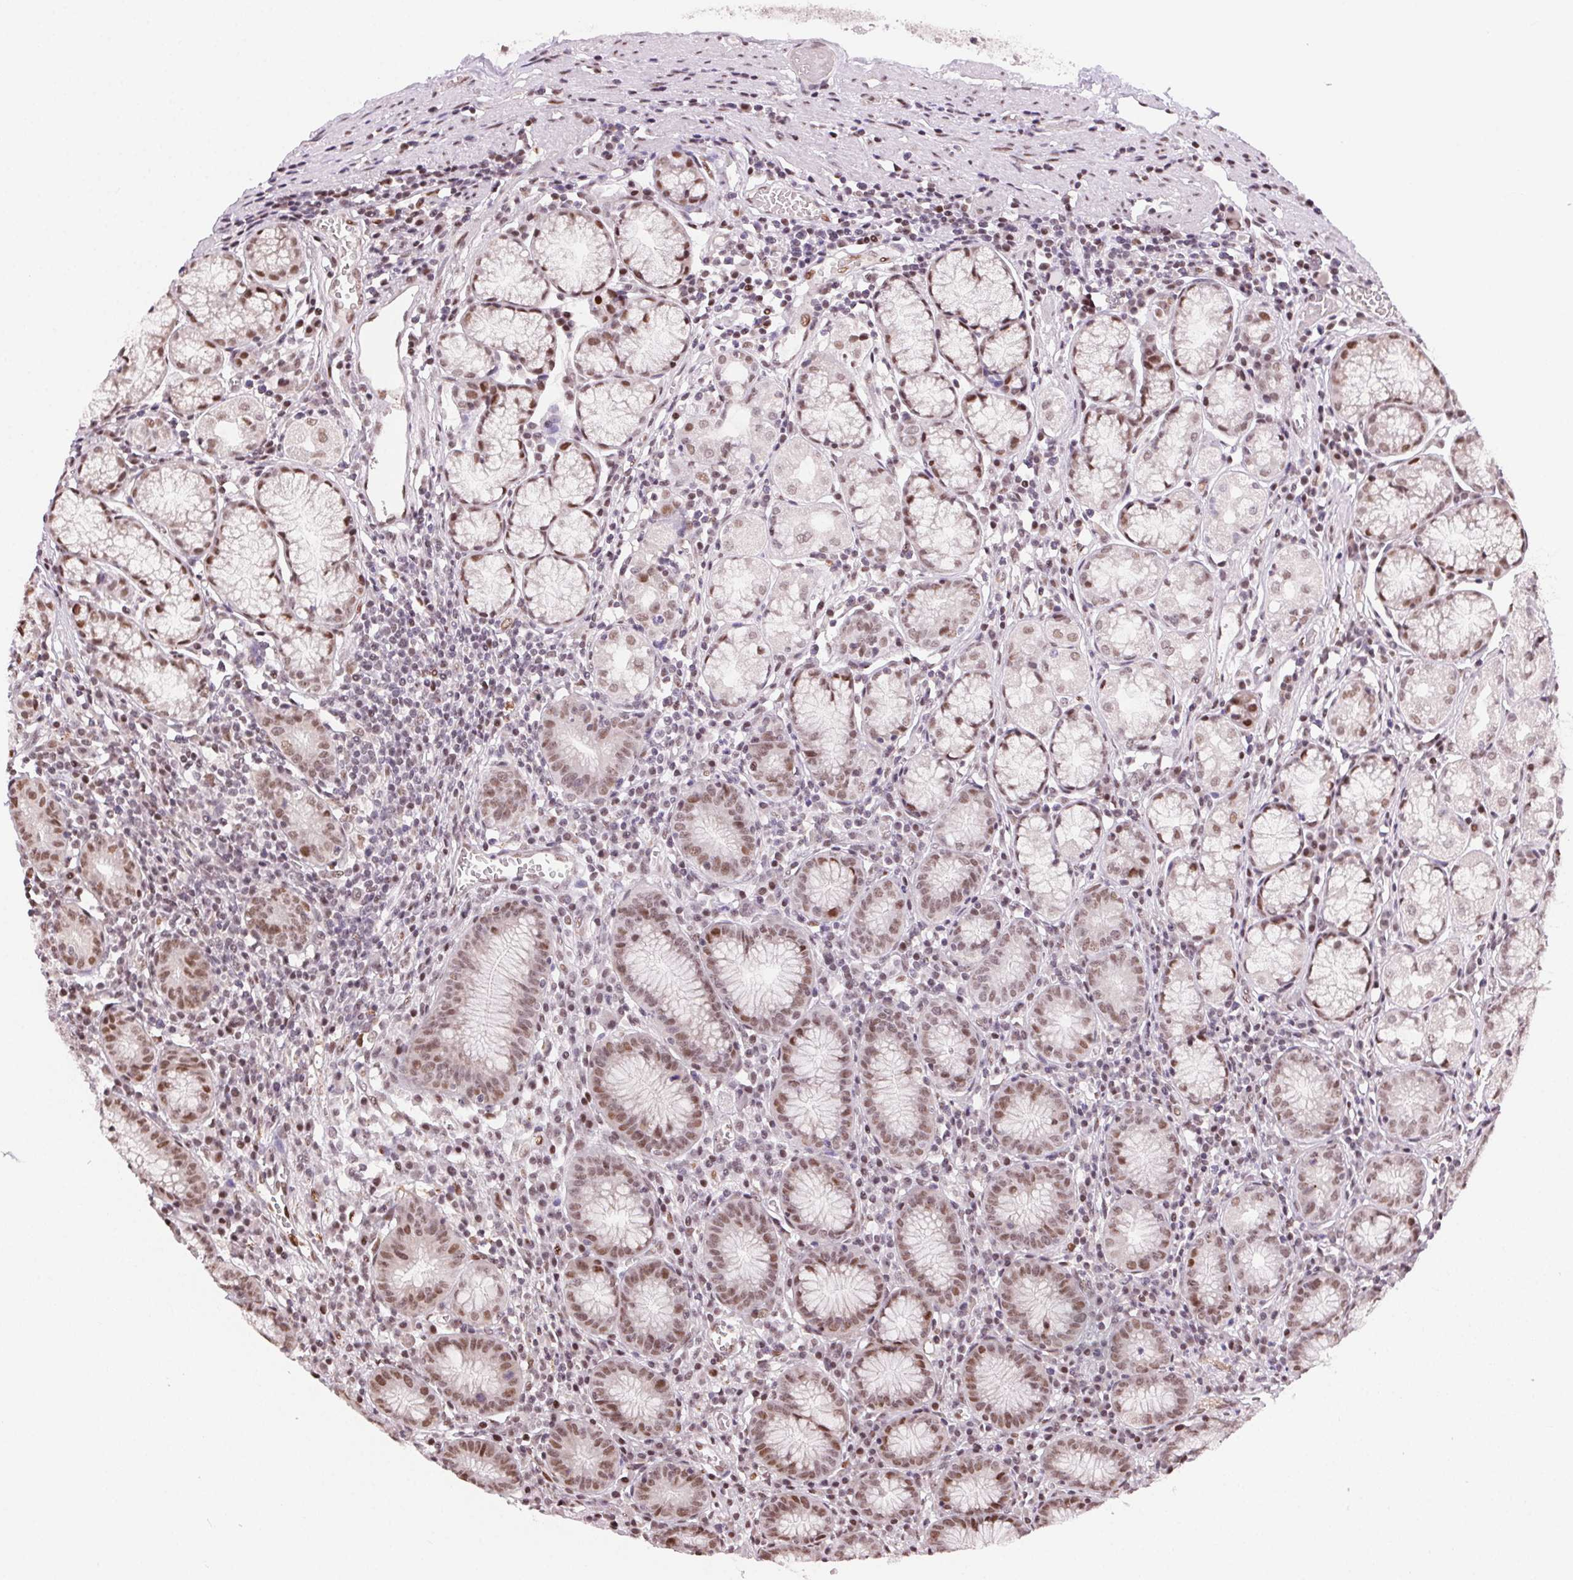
{"staining": {"intensity": "moderate", "quantity": "25%-75%", "location": "nuclear"}, "tissue": "stomach", "cell_type": "Glandular cells", "image_type": "normal", "snomed": [{"axis": "morphology", "description": "Normal tissue, NOS"}, {"axis": "topography", "description": "Stomach"}], "caption": "An immunohistochemistry (IHC) photomicrograph of benign tissue is shown. Protein staining in brown labels moderate nuclear positivity in stomach within glandular cells.", "gene": "RAD23A", "patient": {"sex": "male", "age": 55}}